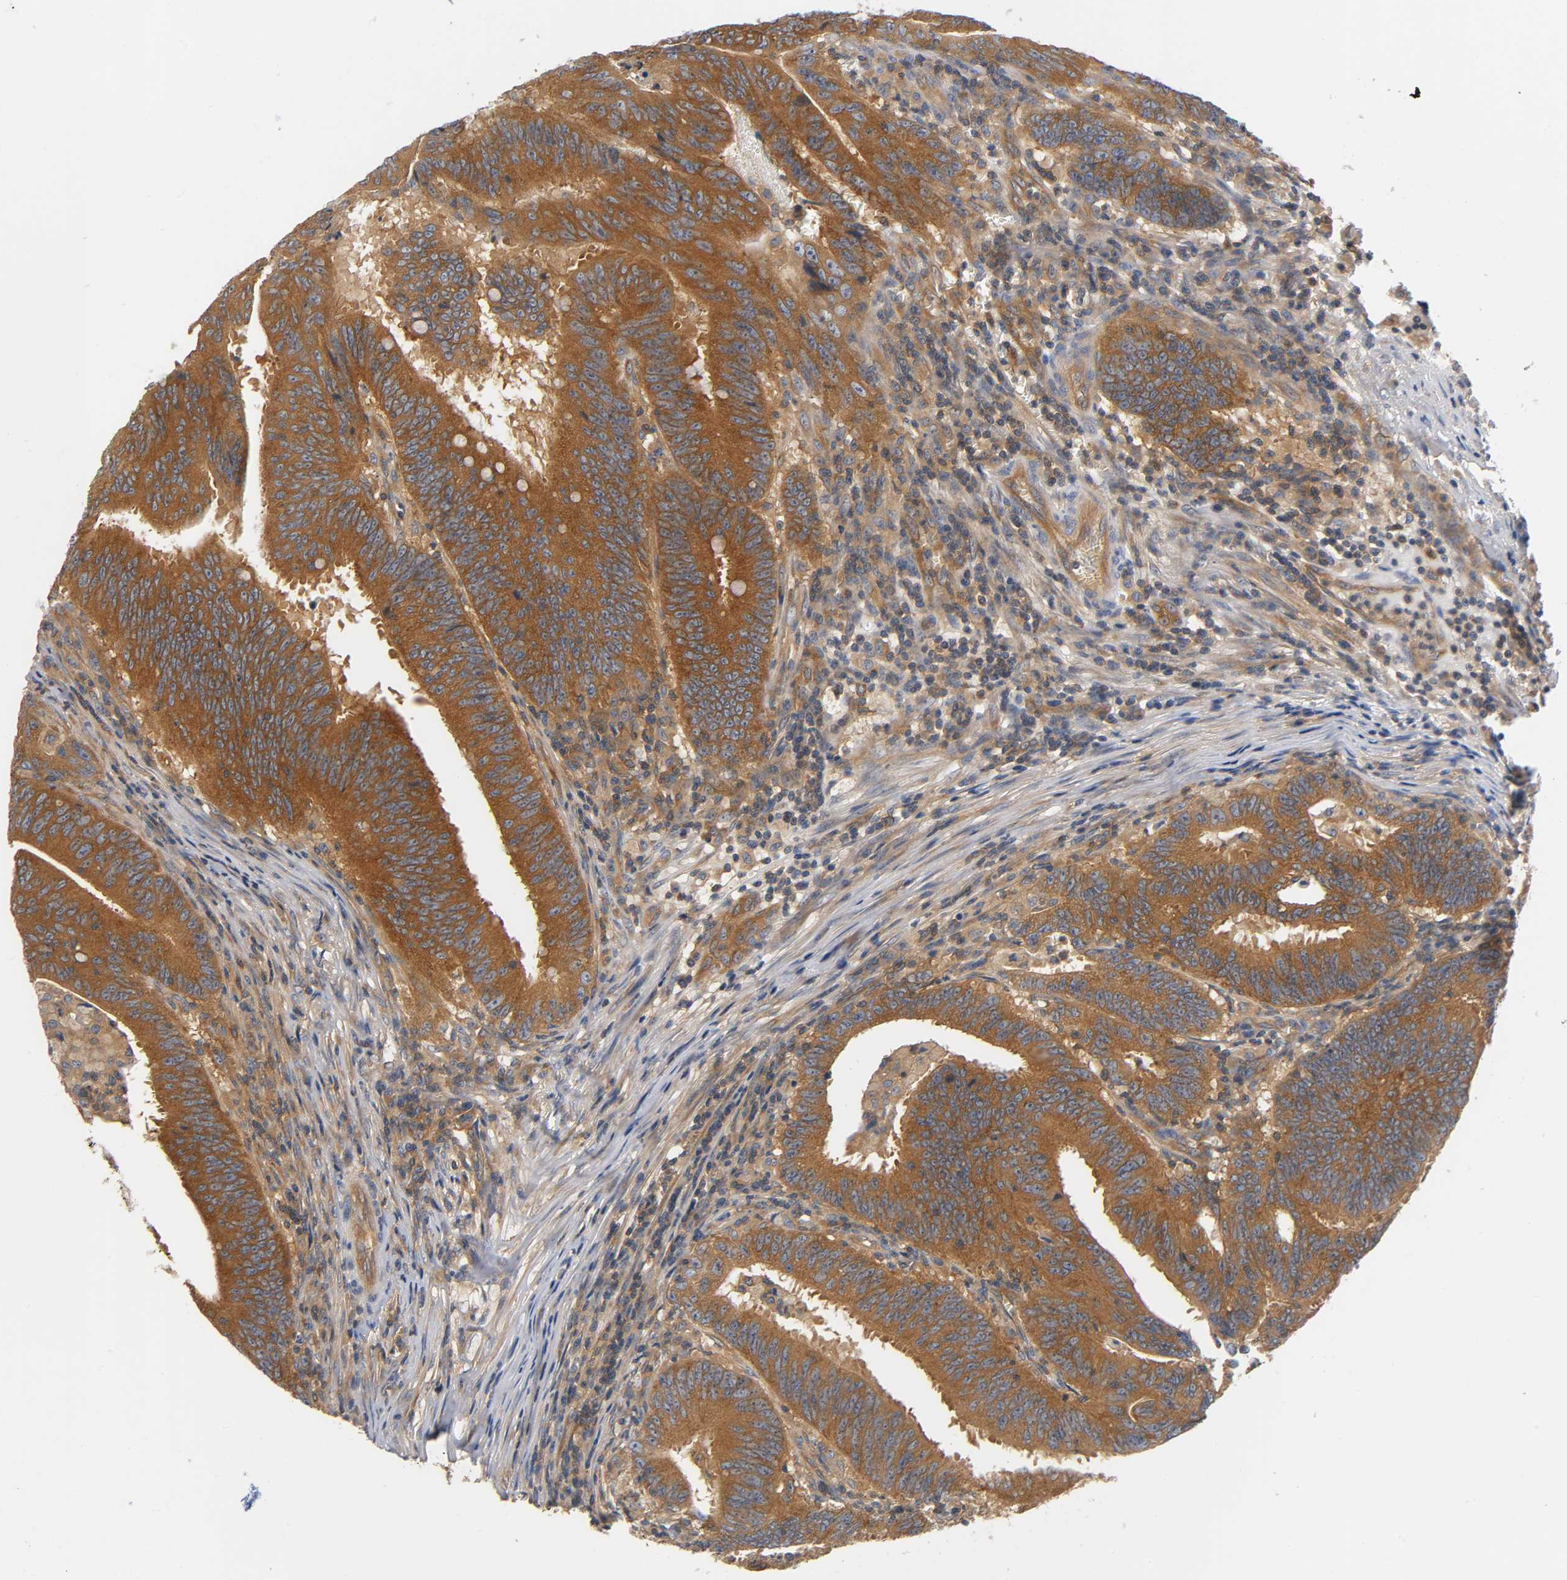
{"staining": {"intensity": "strong", "quantity": ">75%", "location": "cytoplasmic/membranous"}, "tissue": "colorectal cancer", "cell_type": "Tumor cells", "image_type": "cancer", "snomed": [{"axis": "morphology", "description": "Adenocarcinoma, NOS"}, {"axis": "topography", "description": "Colon"}], "caption": "Adenocarcinoma (colorectal) stained with a protein marker reveals strong staining in tumor cells.", "gene": "PRKAB1", "patient": {"sex": "male", "age": 45}}